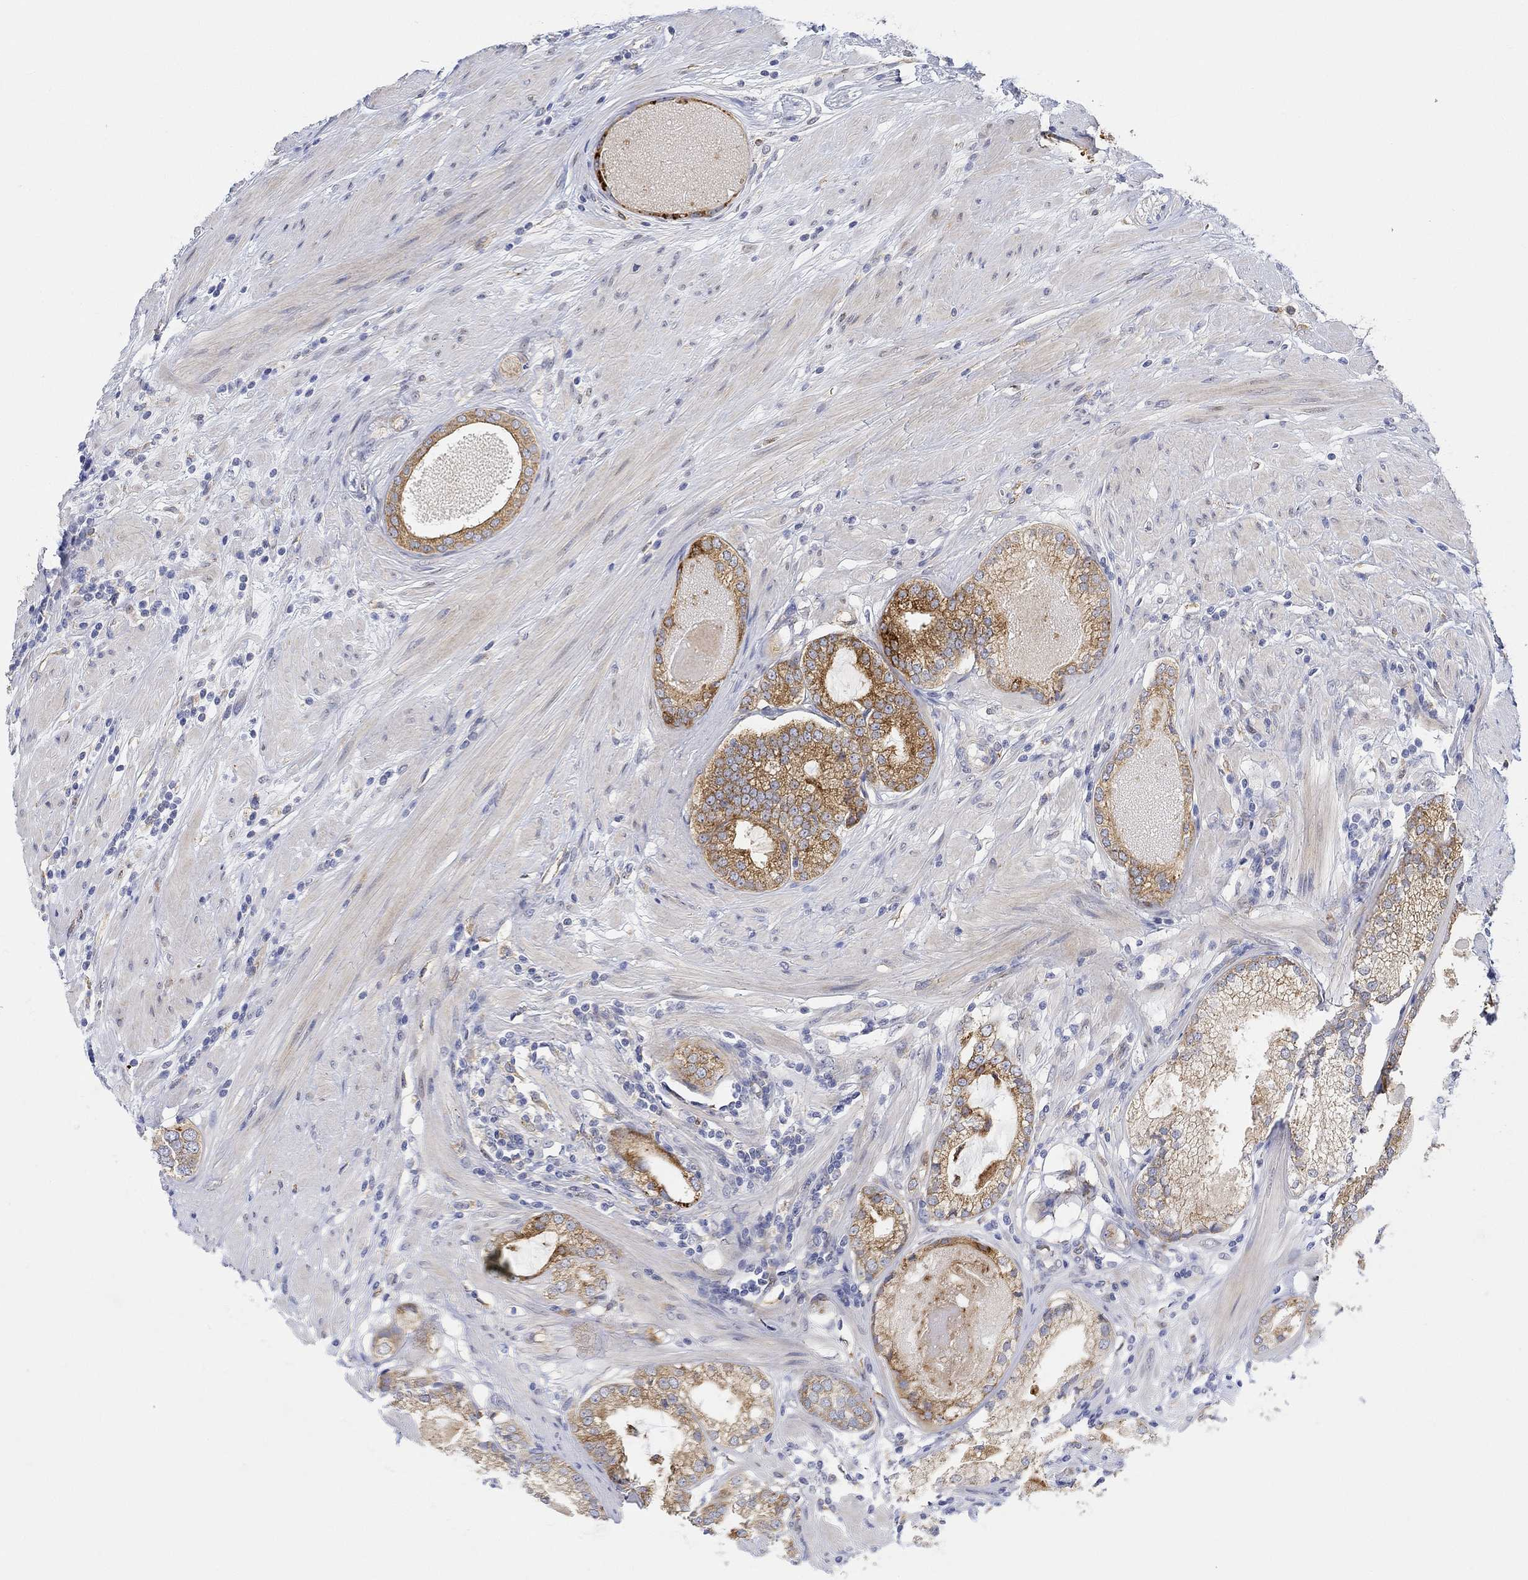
{"staining": {"intensity": "strong", "quantity": "25%-75%", "location": "cytoplasmic/membranous"}, "tissue": "prostate cancer", "cell_type": "Tumor cells", "image_type": "cancer", "snomed": [{"axis": "morphology", "description": "Adenocarcinoma, High grade"}, {"axis": "topography", "description": "Prostate and seminal vesicle, NOS"}], "caption": "Brown immunohistochemical staining in human prostate cancer (adenocarcinoma (high-grade)) shows strong cytoplasmic/membranous staining in about 25%-75% of tumor cells.", "gene": "ACSL1", "patient": {"sex": "male", "age": 62}}